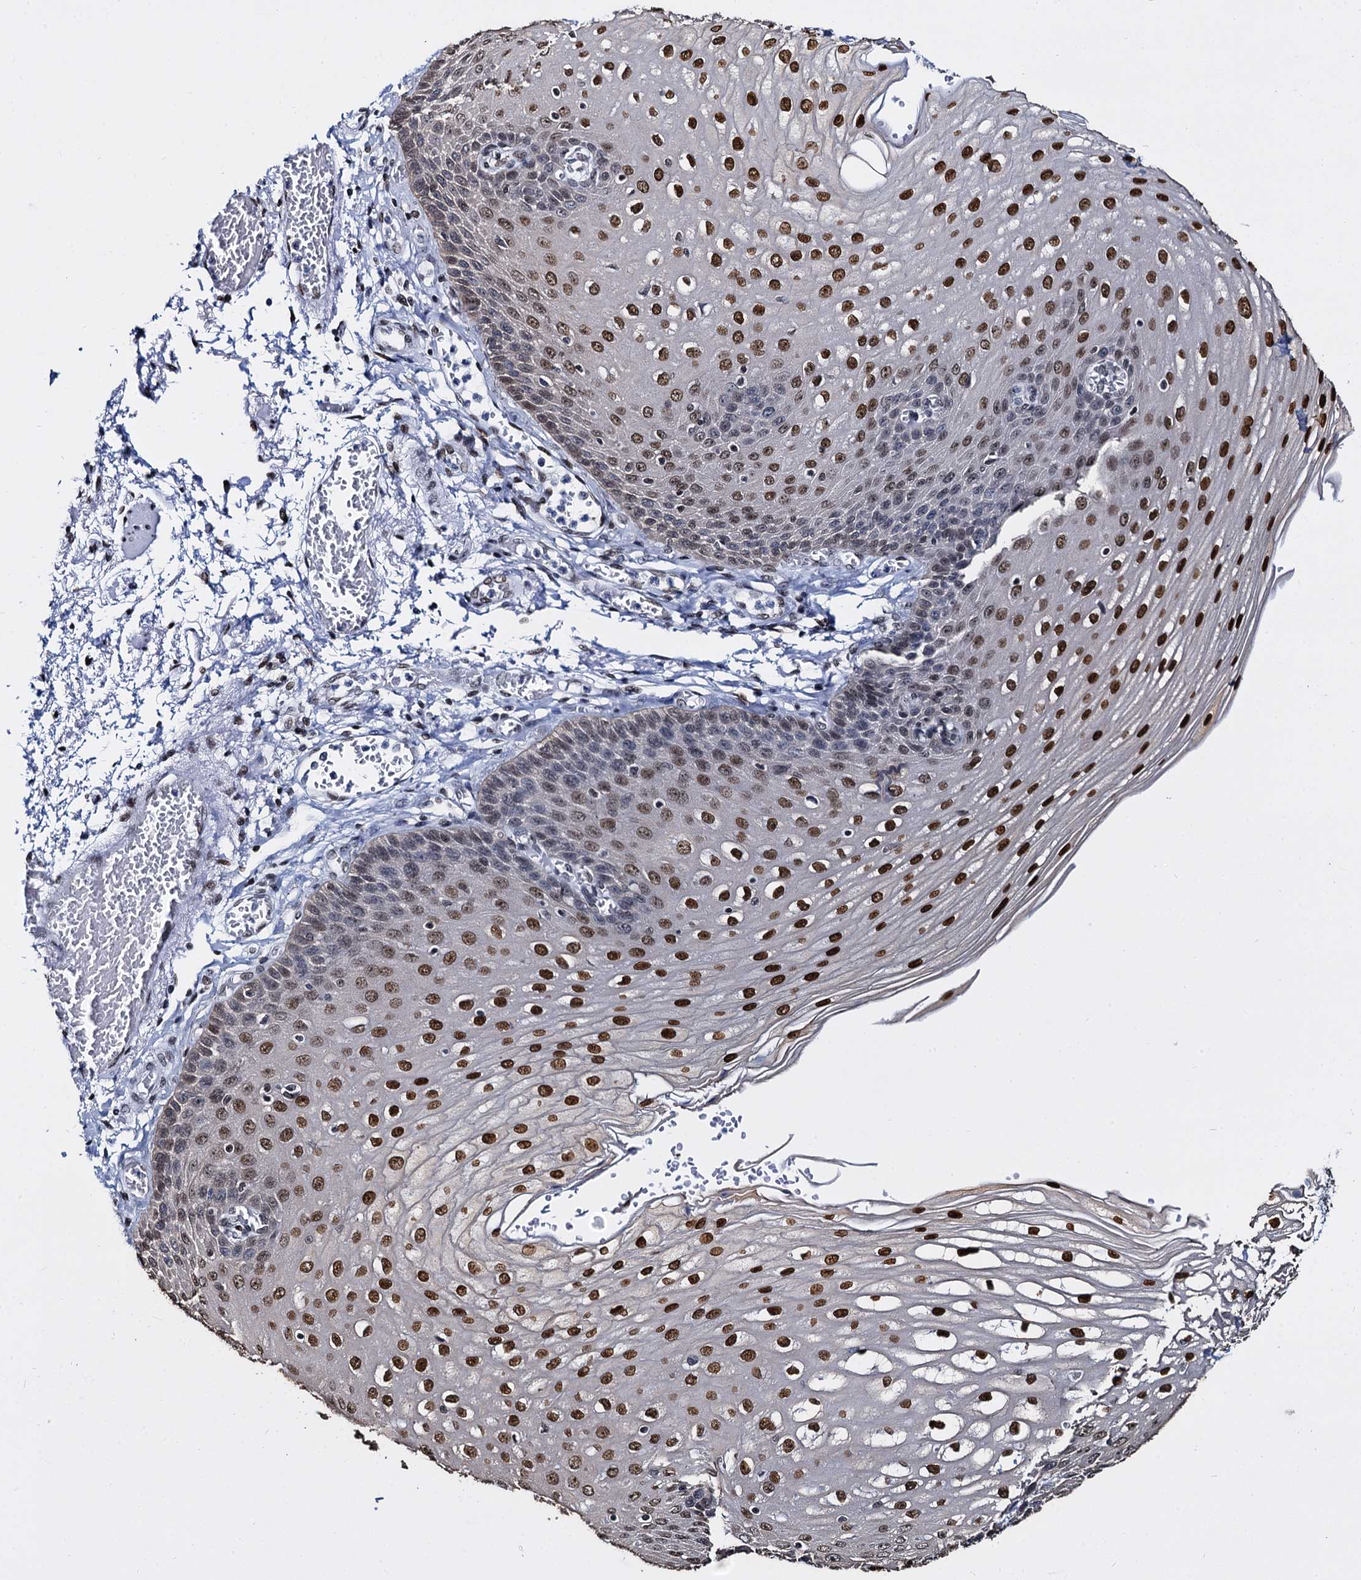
{"staining": {"intensity": "strong", "quantity": "25%-75%", "location": "nuclear"}, "tissue": "esophagus", "cell_type": "Squamous epithelial cells", "image_type": "normal", "snomed": [{"axis": "morphology", "description": "Normal tissue, NOS"}, {"axis": "topography", "description": "Esophagus"}], "caption": "The histopathology image reveals a brown stain indicating the presence of a protein in the nuclear of squamous epithelial cells in esophagus. Using DAB (brown) and hematoxylin (blue) stains, captured at high magnification using brightfield microscopy.", "gene": "CMAS", "patient": {"sex": "male", "age": 81}}